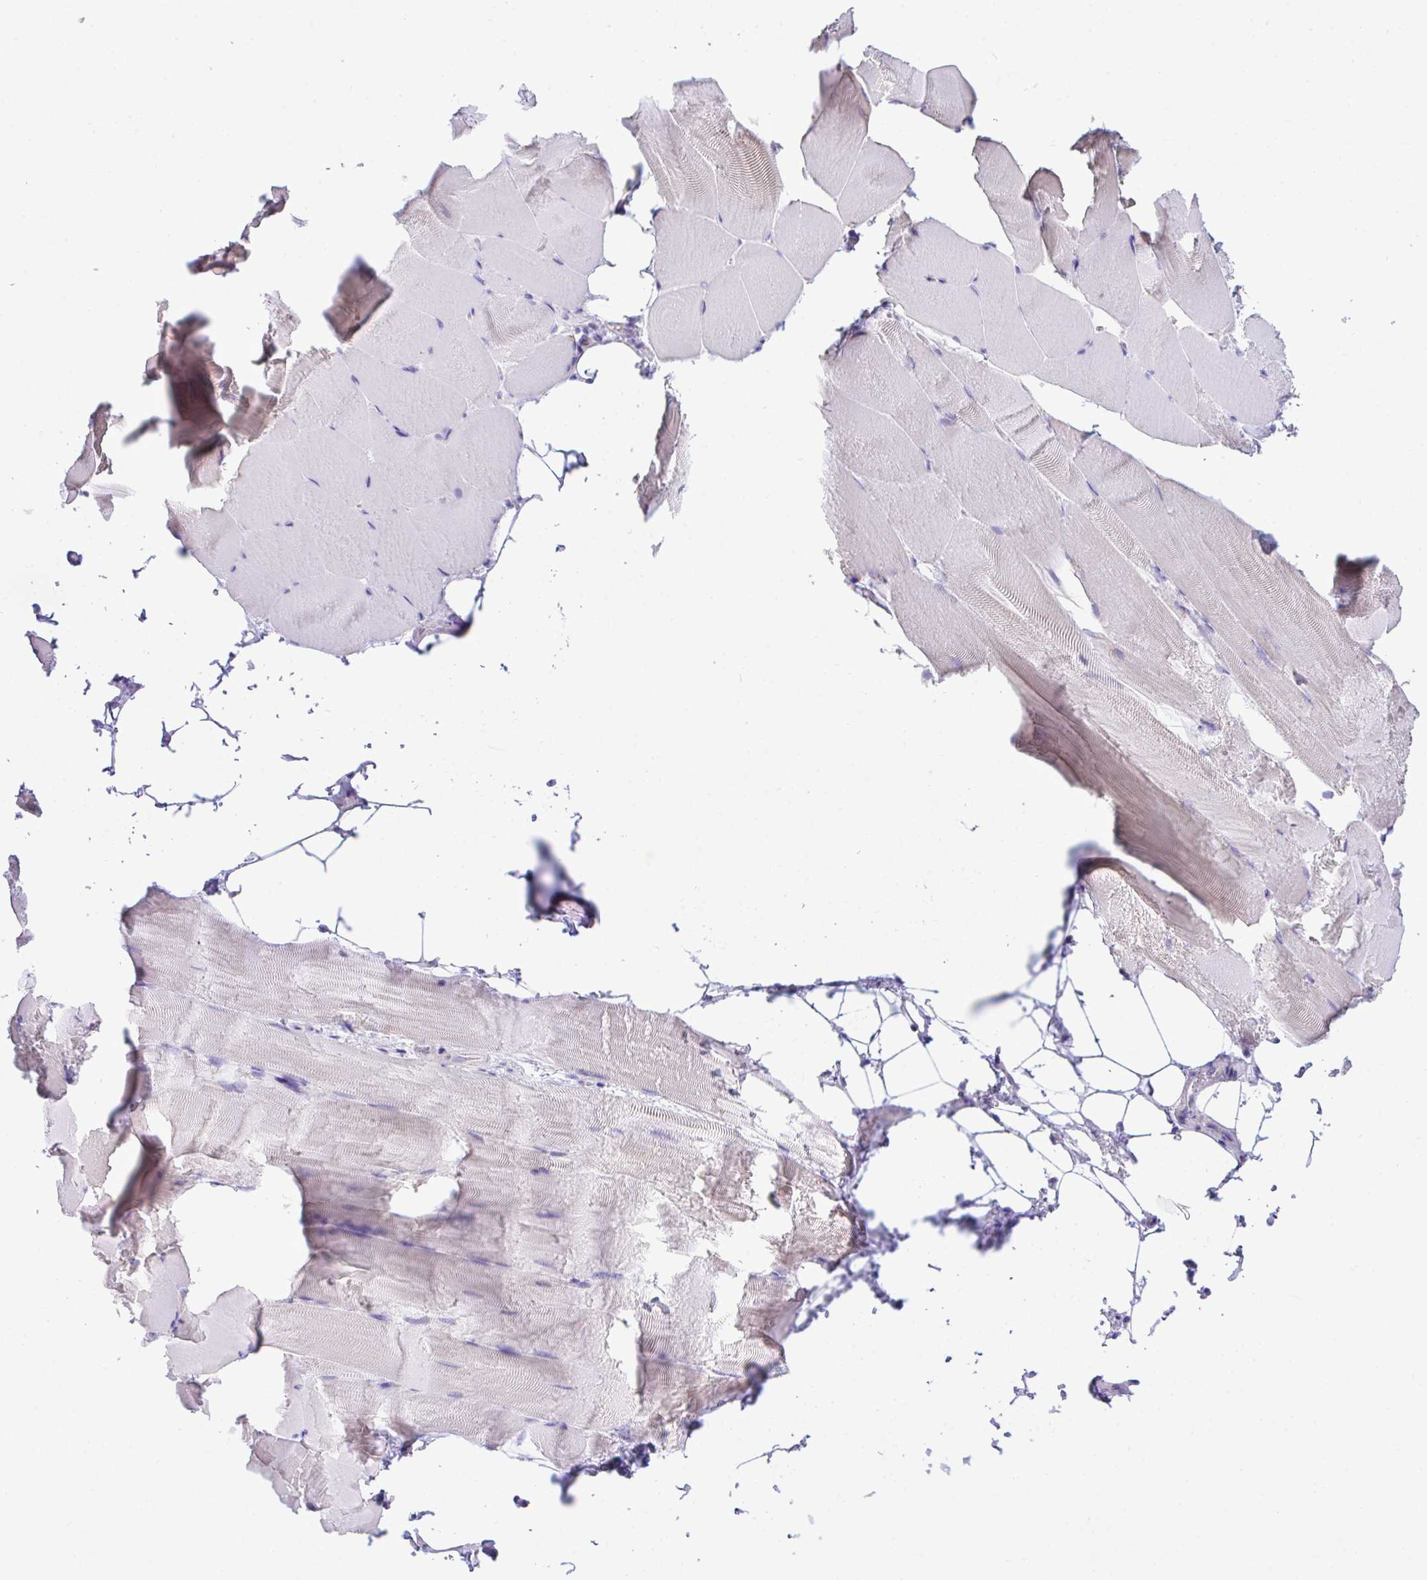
{"staining": {"intensity": "negative", "quantity": "none", "location": "none"}, "tissue": "skeletal muscle", "cell_type": "Myocytes", "image_type": "normal", "snomed": [{"axis": "morphology", "description": "Normal tissue, NOS"}, {"axis": "topography", "description": "Skeletal muscle"}], "caption": "Skeletal muscle stained for a protein using immunohistochemistry (IHC) reveals no positivity myocytes.", "gene": "NLRP8", "patient": {"sex": "female", "age": 64}}